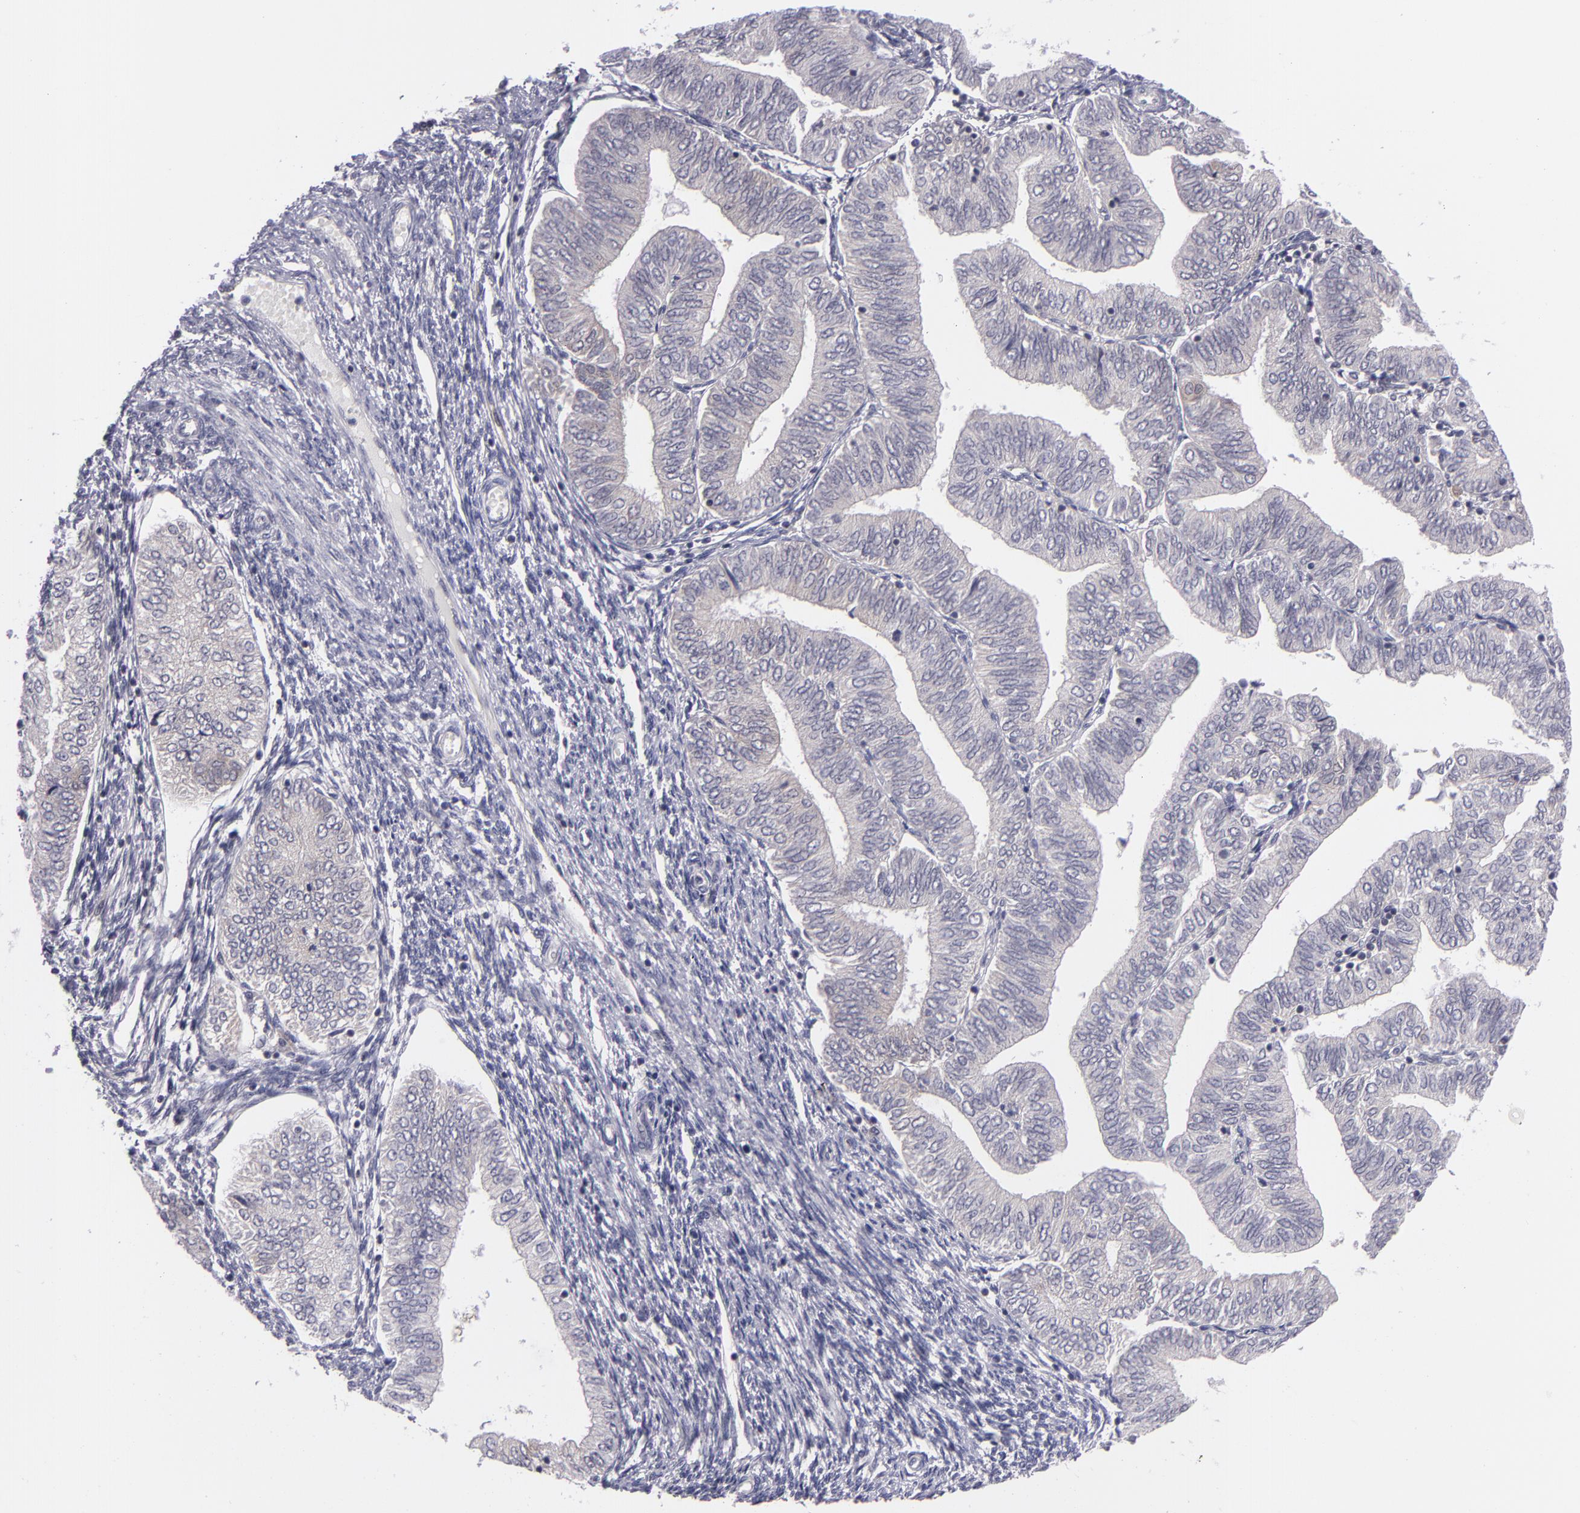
{"staining": {"intensity": "moderate", "quantity": "25%-75%", "location": "cytoplasmic/membranous"}, "tissue": "endometrial cancer", "cell_type": "Tumor cells", "image_type": "cancer", "snomed": [{"axis": "morphology", "description": "Adenocarcinoma, NOS"}, {"axis": "topography", "description": "Endometrium"}], "caption": "A medium amount of moderate cytoplasmic/membranous staining is appreciated in about 25%-75% of tumor cells in adenocarcinoma (endometrial) tissue. (brown staining indicates protein expression, while blue staining denotes nuclei).", "gene": "BCL10", "patient": {"sex": "female", "age": 51}}